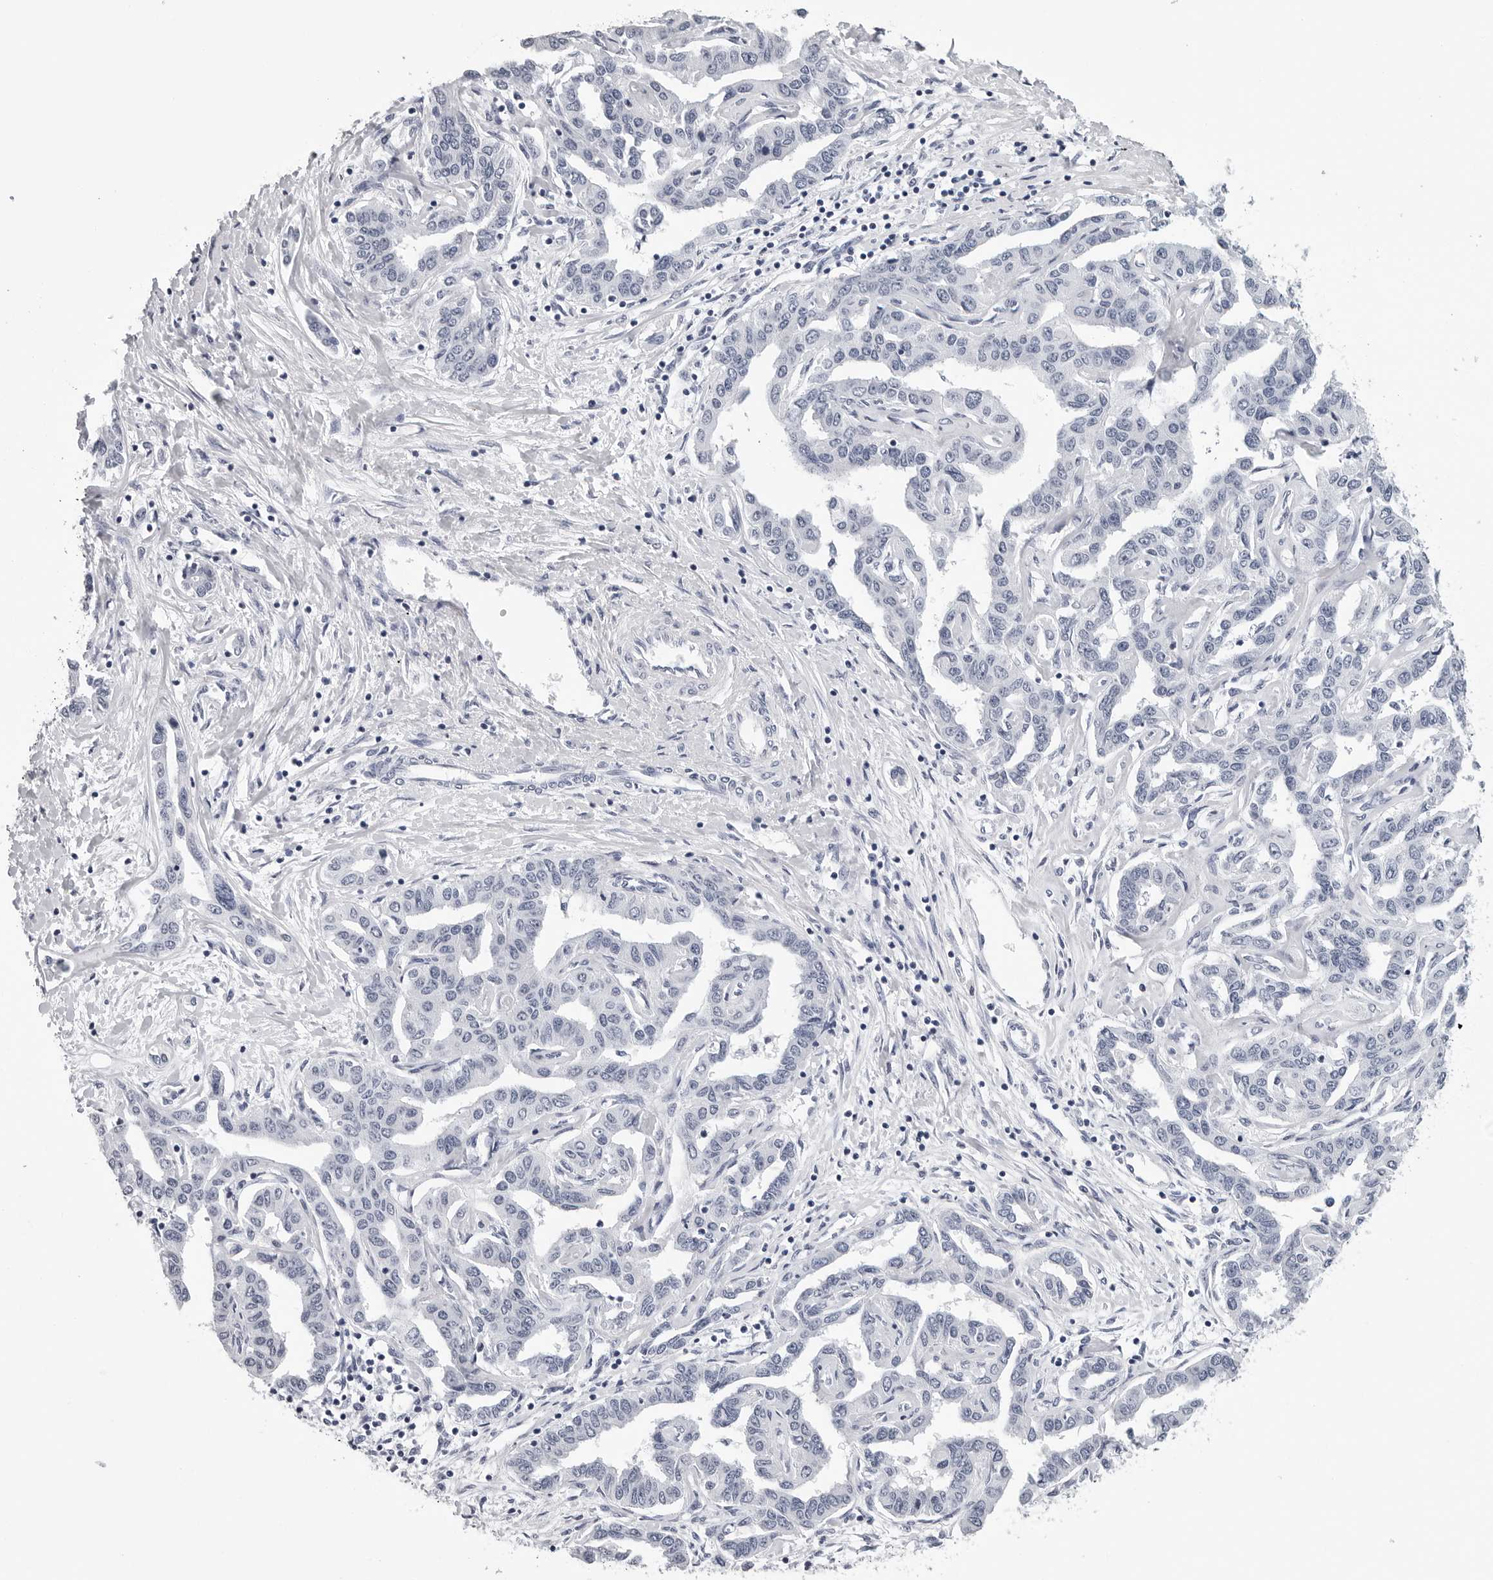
{"staining": {"intensity": "negative", "quantity": "none", "location": "none"}, "tissue": "liver cancer", "cell_type": "Tumor cells", "image_type": "cancer", "snomed": [{"axis": "morphology", "description": "Cholangiocarcinoma"}, {"axis": "topography", "description": "Liver"}], "caption": "Immunohistochemistry (IHC) micrograph of human cholangiocarcinoma (liver) stained for a protein (brown), which demonstrates no positivity in tumor cells.", "gene": "GNL2", "patient": {"sex": "male", "age": 59}}